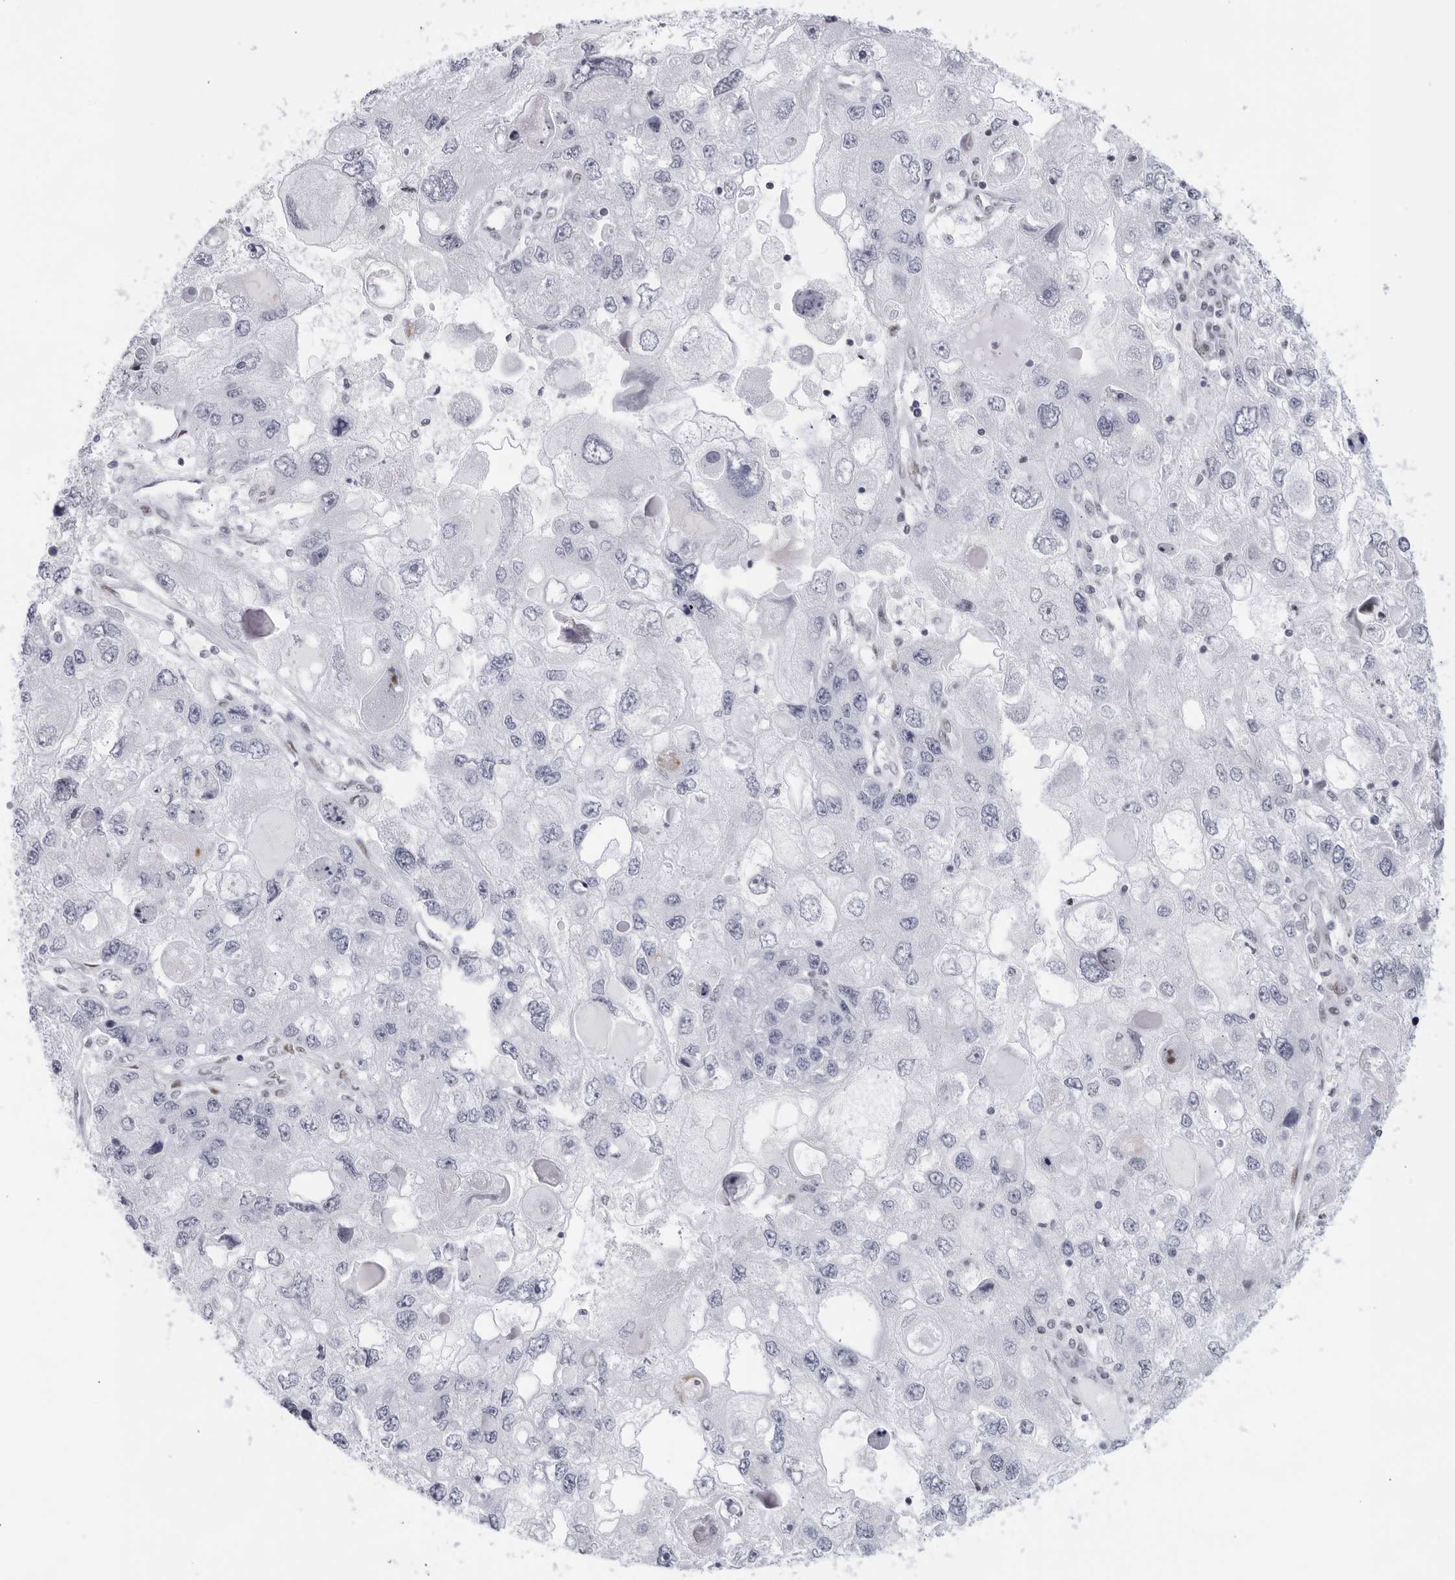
{"staining": {"intensity": "negative", "quantity": "none", "location": "none"}, "tissue": "endometrial cancer", "cell_type": "Tumor cells", "image_type": "cancer", "snomed": [{"axis": "morphology", "description": "Adenocarcinoma, NOS"}, {"axis": "topography", "description": "Endometrium"}], "caption": "DAB immunohistochemical staining of endometrial adenocarcinoma demonstrates no significant staining in tumor cells.", "gene": "HP1BP3", "patient": {"sex": "female", "age": 49}}